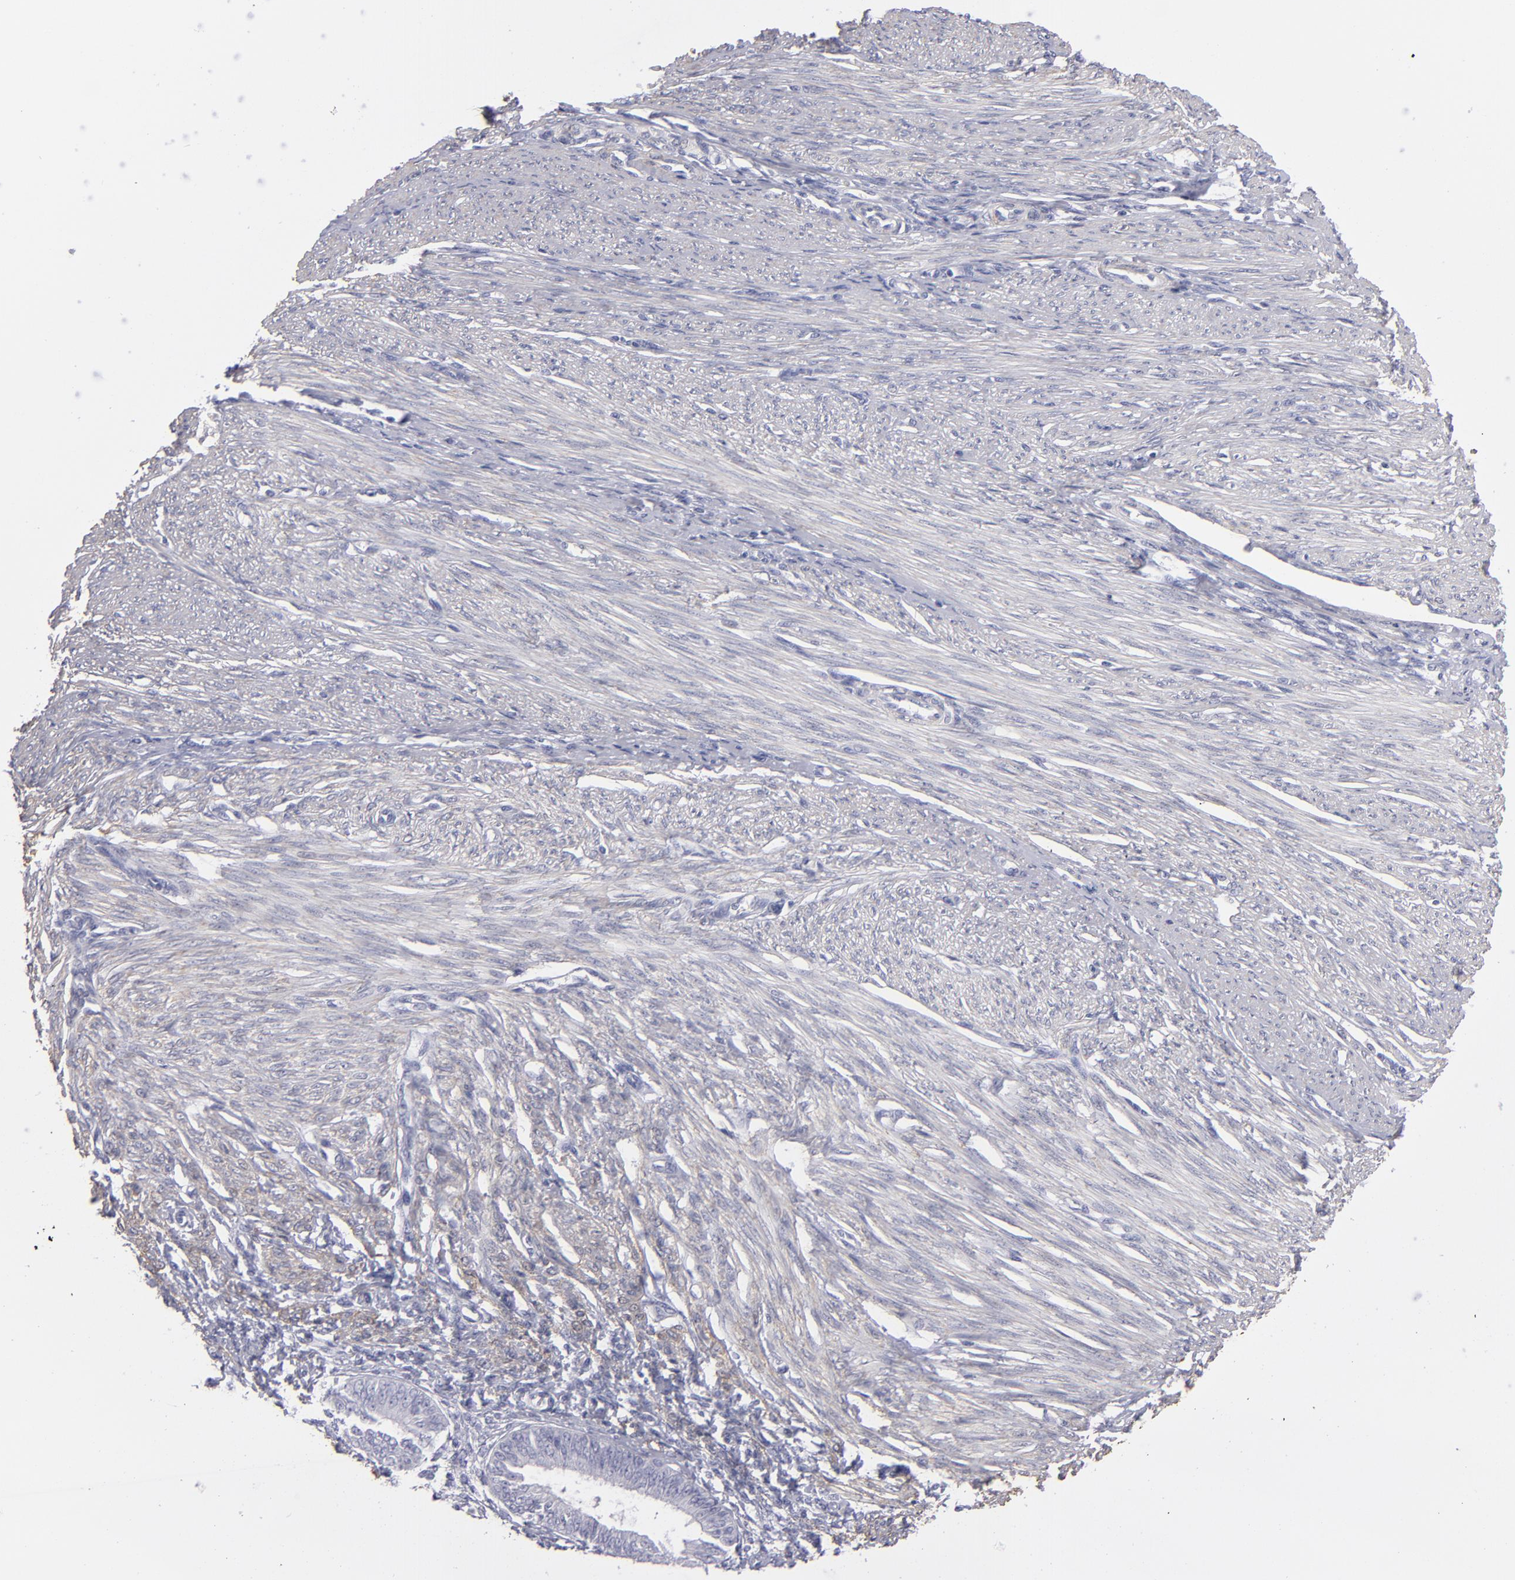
{"staining": {"intensity": "negative", "quantity": "none", "location": "none"}, "tissue": "endometrial cancer", "cell_type": "Tumor cells", "image_type": "cancer", "snomed": [{"axis": "morphology", "description": "Adenocarcinoma, NOS"}, {"axis": "topography", "description": "Endometrium"}], "caption": "A micrograph of endometrial adenocarcinoma stained for a protein demonstrates no brown staining in tumor cells.", "gene": "MYH11", "patient": {"sex": "female", "age": 63}}